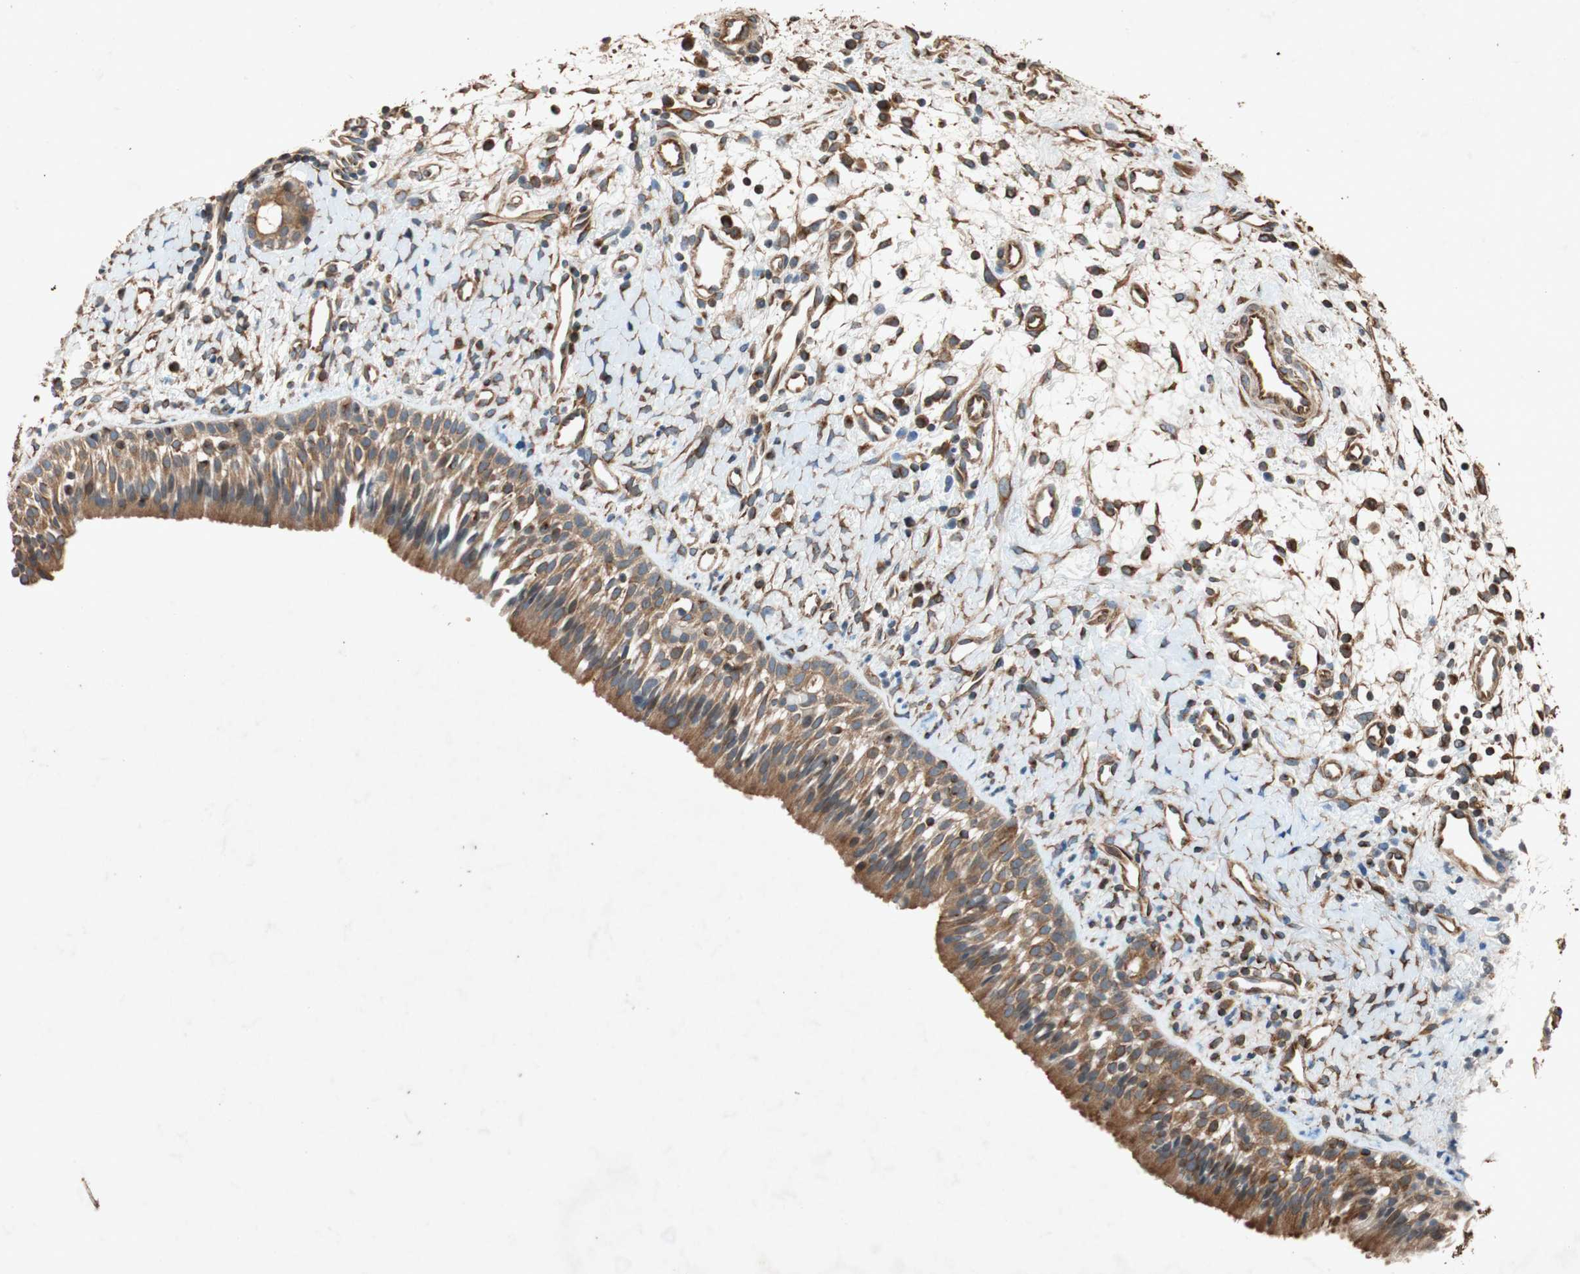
{"staining": {"intensity": "moderate", "quantity": ">75%", "location": "cytoplasmic/membranous"}, "tissue": "nasopharynx", "cell_type": "Respiratory epithelial cells", "image_type": "normal", "snomed": [{"axis": "morphology", "description": "Normal tissue, NOS"}, {"axis": "topography", "description": "Nasopharynx"}], "caption": "IHC image of benign nasopharynx: human nasopharynx stained using immunohistochemistry displays medium levels of moderate protein expression localized specifically in the cytoplasmic/membranous of respiratory epithelial cells, appearing as a cytoplasmic/membranous brown color.", "gene": "TUBB", "patient": {"sex": "male", "age": 22}}